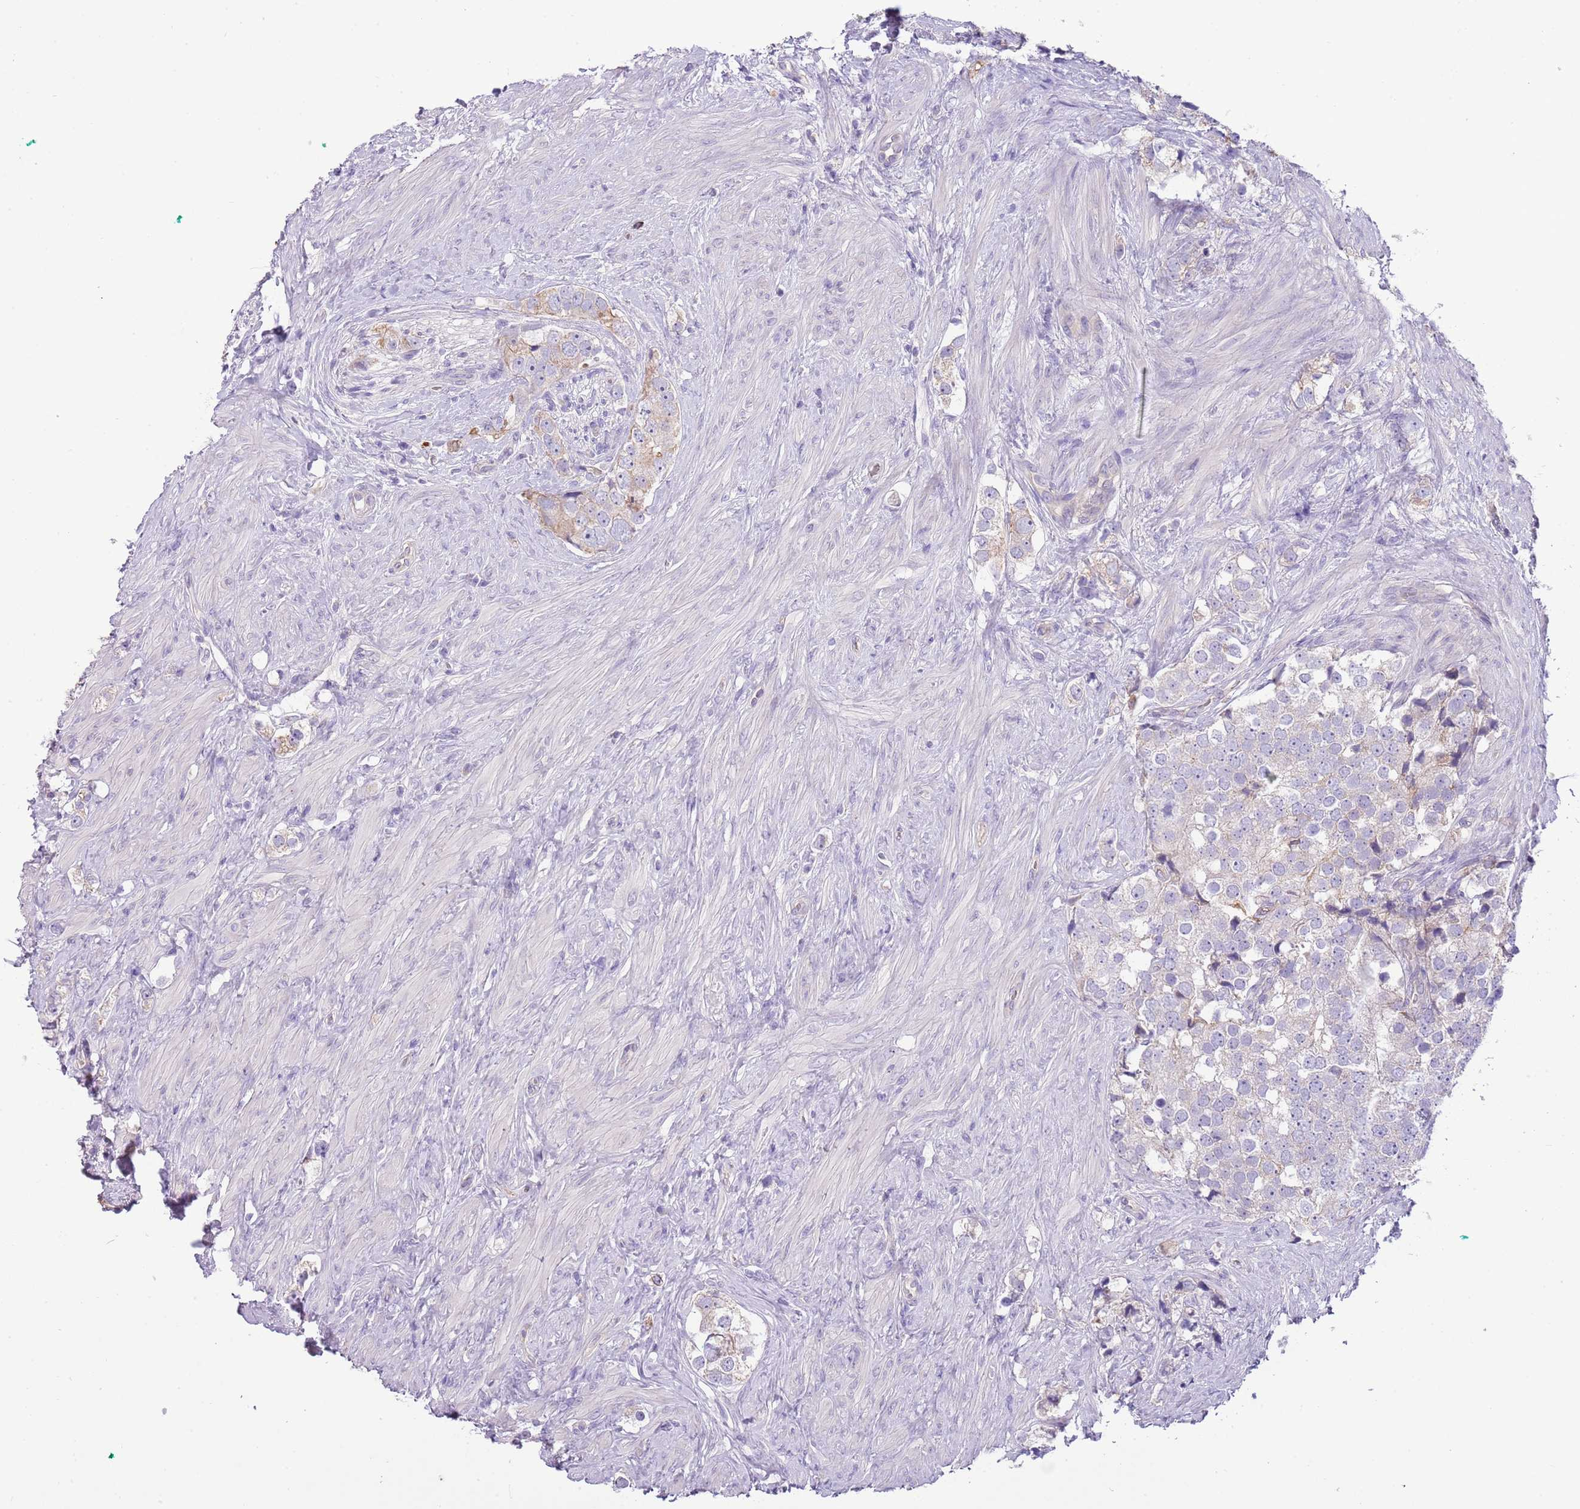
{"staining": {"intensity": "moderate", "quantity": "<25%", "location": "cytoplasmic/membranous"}, "tissue": "prostate cancer", "cell_type": "Tumor cells", "image_type": "cancer", "snomed": [{"axis": "morphology", "description": "Adenocarcinoma, High grade"}, {"axis": "topography", "description": "Prostate"}], "caption": "Human prostate cancer (high-grade adenocarcinoma) stained with a protein marker displays moderate staining in tumor cells.", "gene": "HES3", "patient": {"sex": "male", "age": 49}}